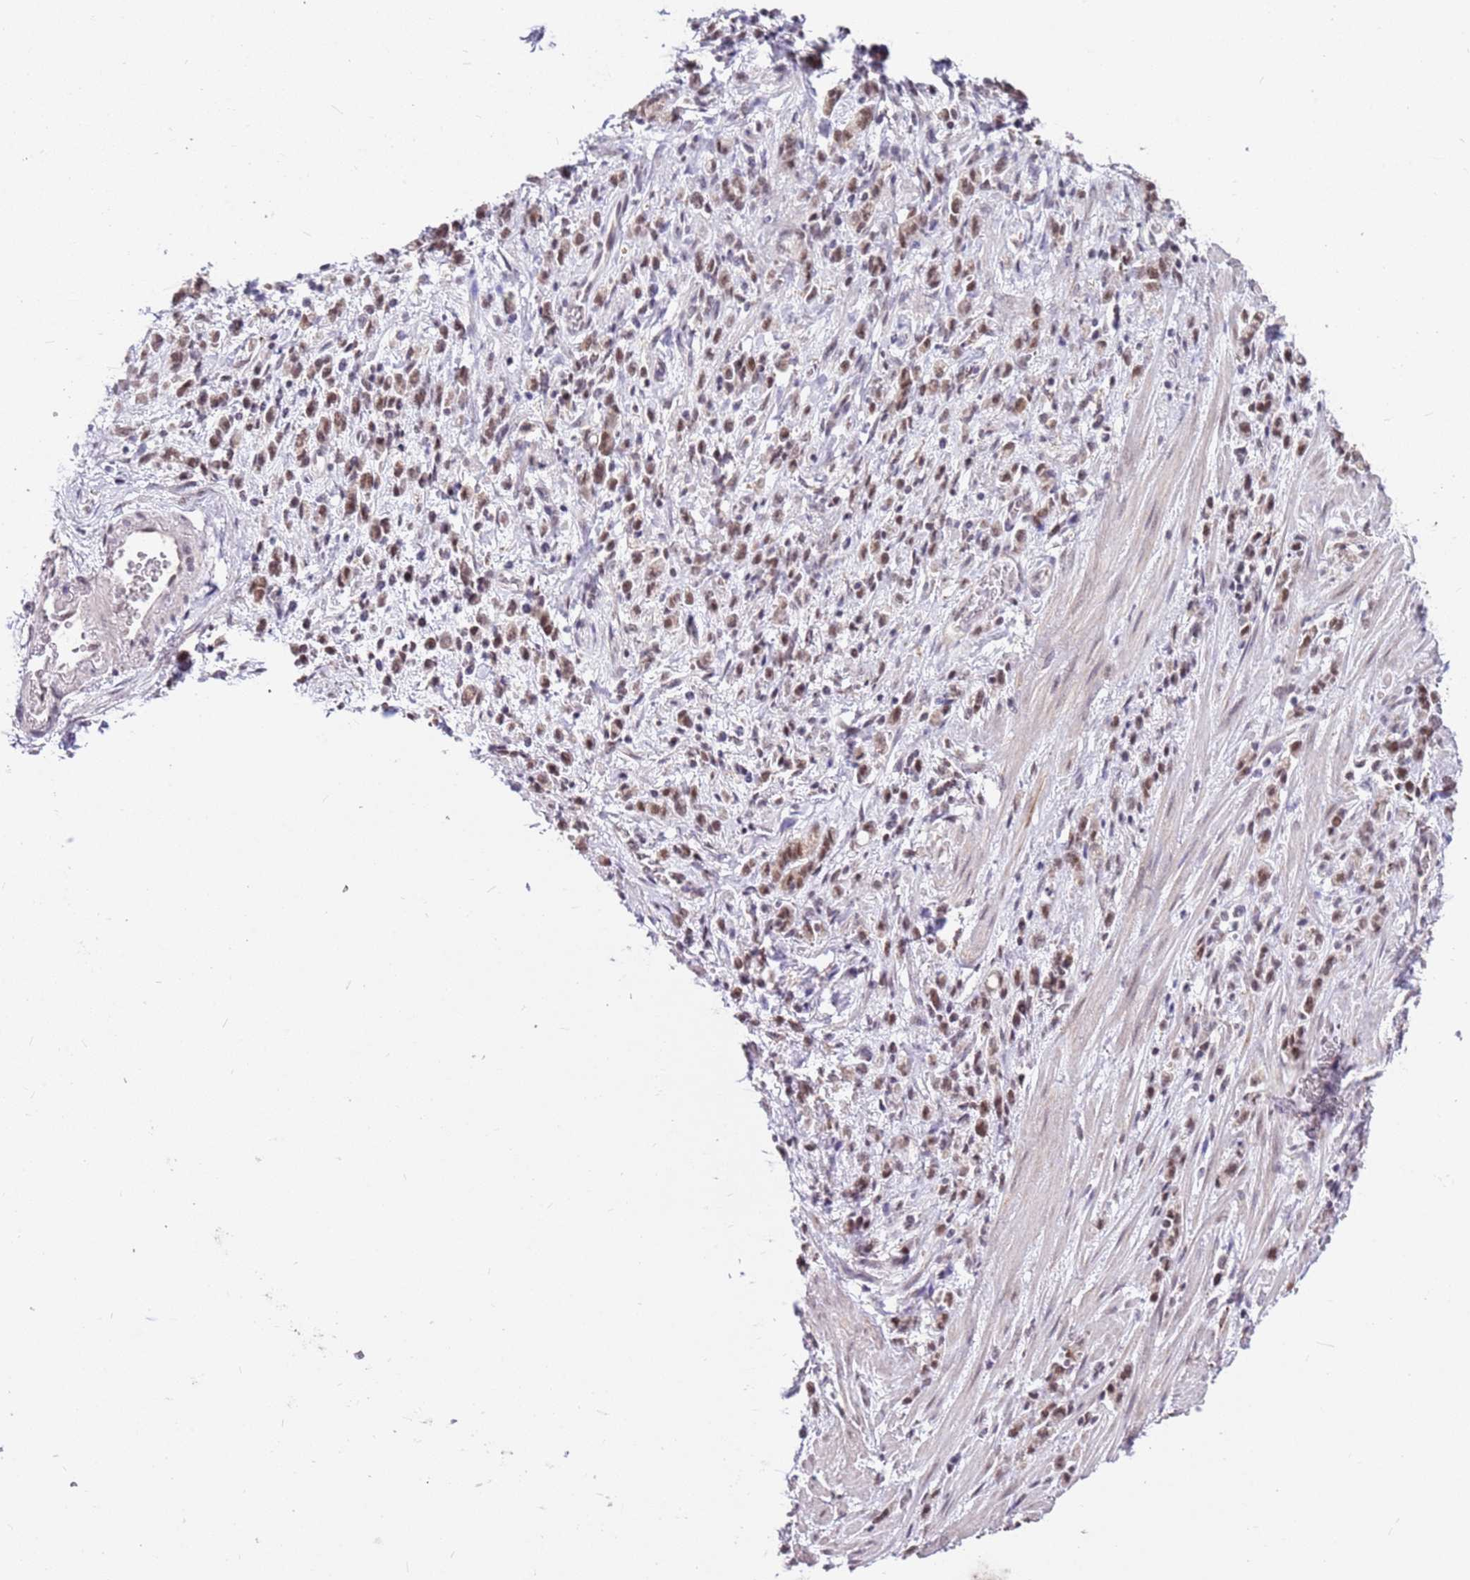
{"staining": {"intensity": "moderate", "quantity": ">75%", "location": "cytoplasmic/membranous,nuclear"}, "tissue": "stomach cancer", "cell_type": "Tumor cells", "image_type": "cancer", "snomed": [{"axis": "morphology", "description": "Adenocarcinoma, NOS"}, {"axis": "topography", "description": "Stomach"}], "caption": "A micrograph of human stomach adenocarcinoma stained for a protein demonstrates moderate cytoplasmic/membranous and nuclear brown staining in tumor cells.", "gene": "AKAP8L", "patient": {"sex": "male", "age": 77}}